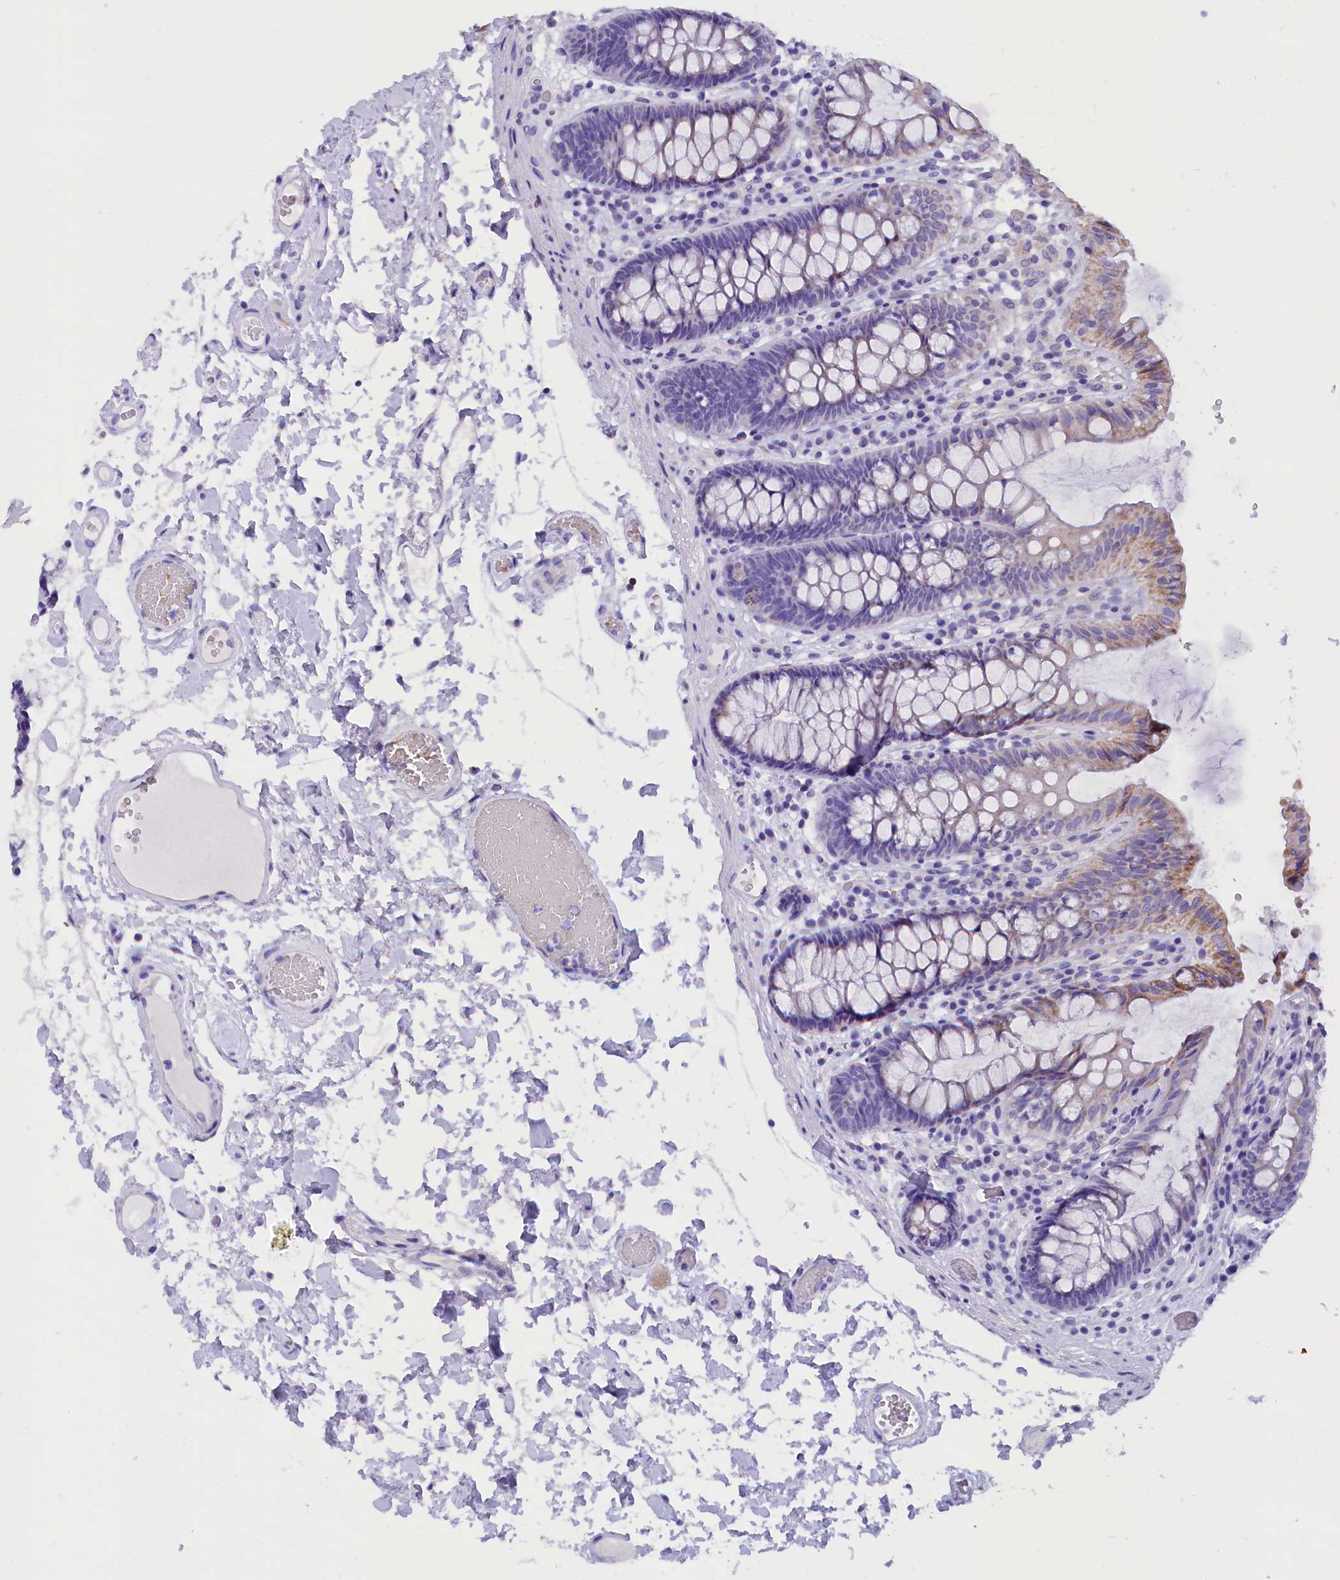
{"staining": {"intensity": "negative", "quantity": "none", "location": "none"}, "tissue": "colon", "cell_type": "Endothelial cells", "image_type": "normal", "snomed": [{"axis": "morphology", "description": "Normal tissue, NOS"}, {"axis": "topography", "description": "Colon"}], "caption": "Immunohistochemistry (IHC) of unremarkable colon demonstrates no positivity in endothelial cells. The staining was performed using DAB (3,3'-diaminobenzidine) to visualize the protein expression in brown, while the nuclei were stained in blue with hematoxylin (Magnification: 20x).", "gene": "ABAT", "patient": {"sex": "male", "age": 84}}